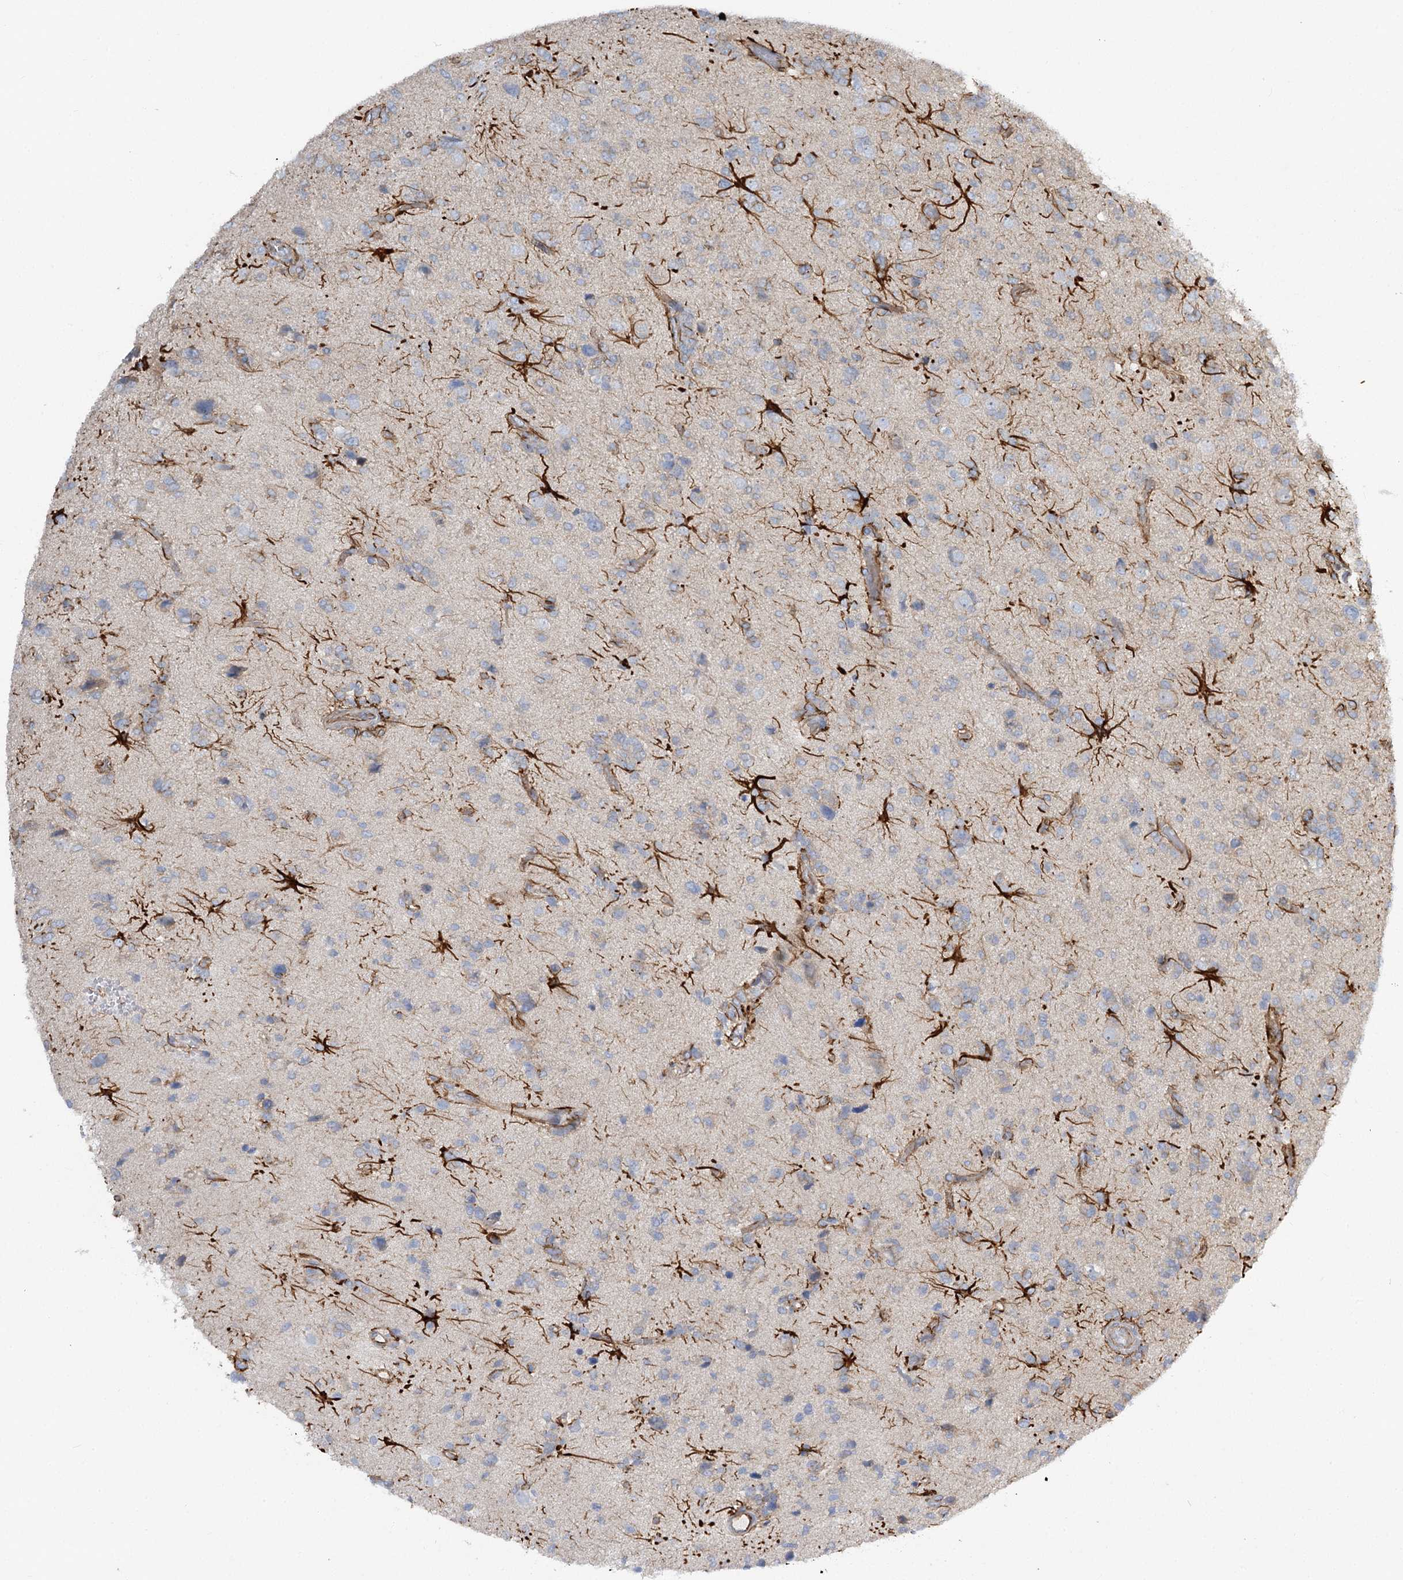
{"staining": {"intensity": "negative", "quantity": "none", "location": "none"}, "tissue": "glioma", "cell_type": "Tumor cells", "image_type": "cancer", "snomed": [{"axis": "morphology", "description": "Glioma, malignant, High grade"}, {"axis": "topography", "description": "Brain"}], "caption": "This is an immunohistochemistry micrograph of high-grade glioma (malignant). There is no expression in tumor cells.", "gene": "KIAA0825", "patient": {"sex": "female", "age": 59}}